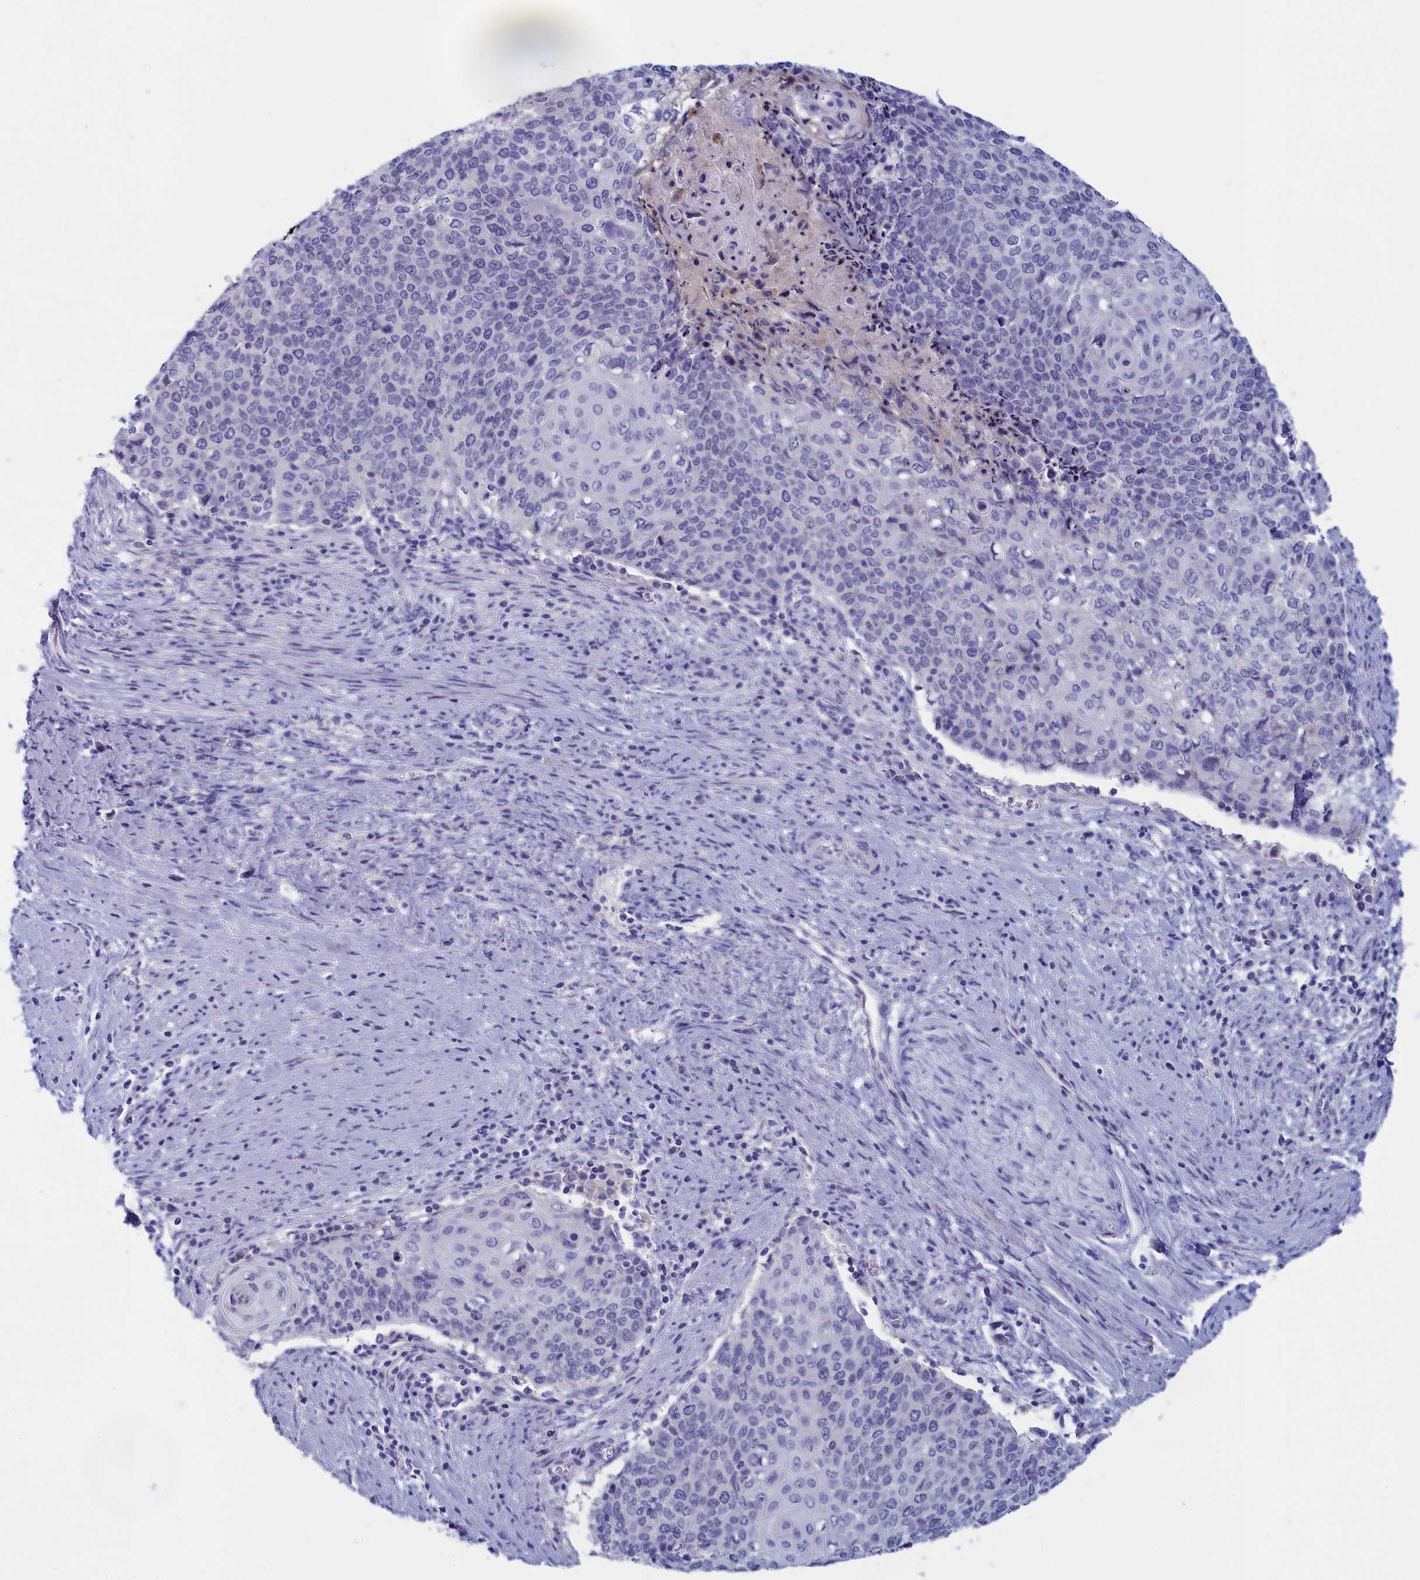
{"staining": {"intensity": "negative", "quantity": "none", "location": "none"}, "tissue": "cervical cancer", "cell_type": "Tumor cells", "image_type": "cancer", "snomed": [{"axis": "morphology", "description": "Squamous cell carcinoma, NOS"}, {"axis": "topography", "description": "Cervix"}], "caption": "Cervical squamous cell carcinoma was stained to show a protein in brown. There is no significant positivity in tumor cells.", "gene": "ANKRD2", "patient": {"sex": "female", "age": 39}}